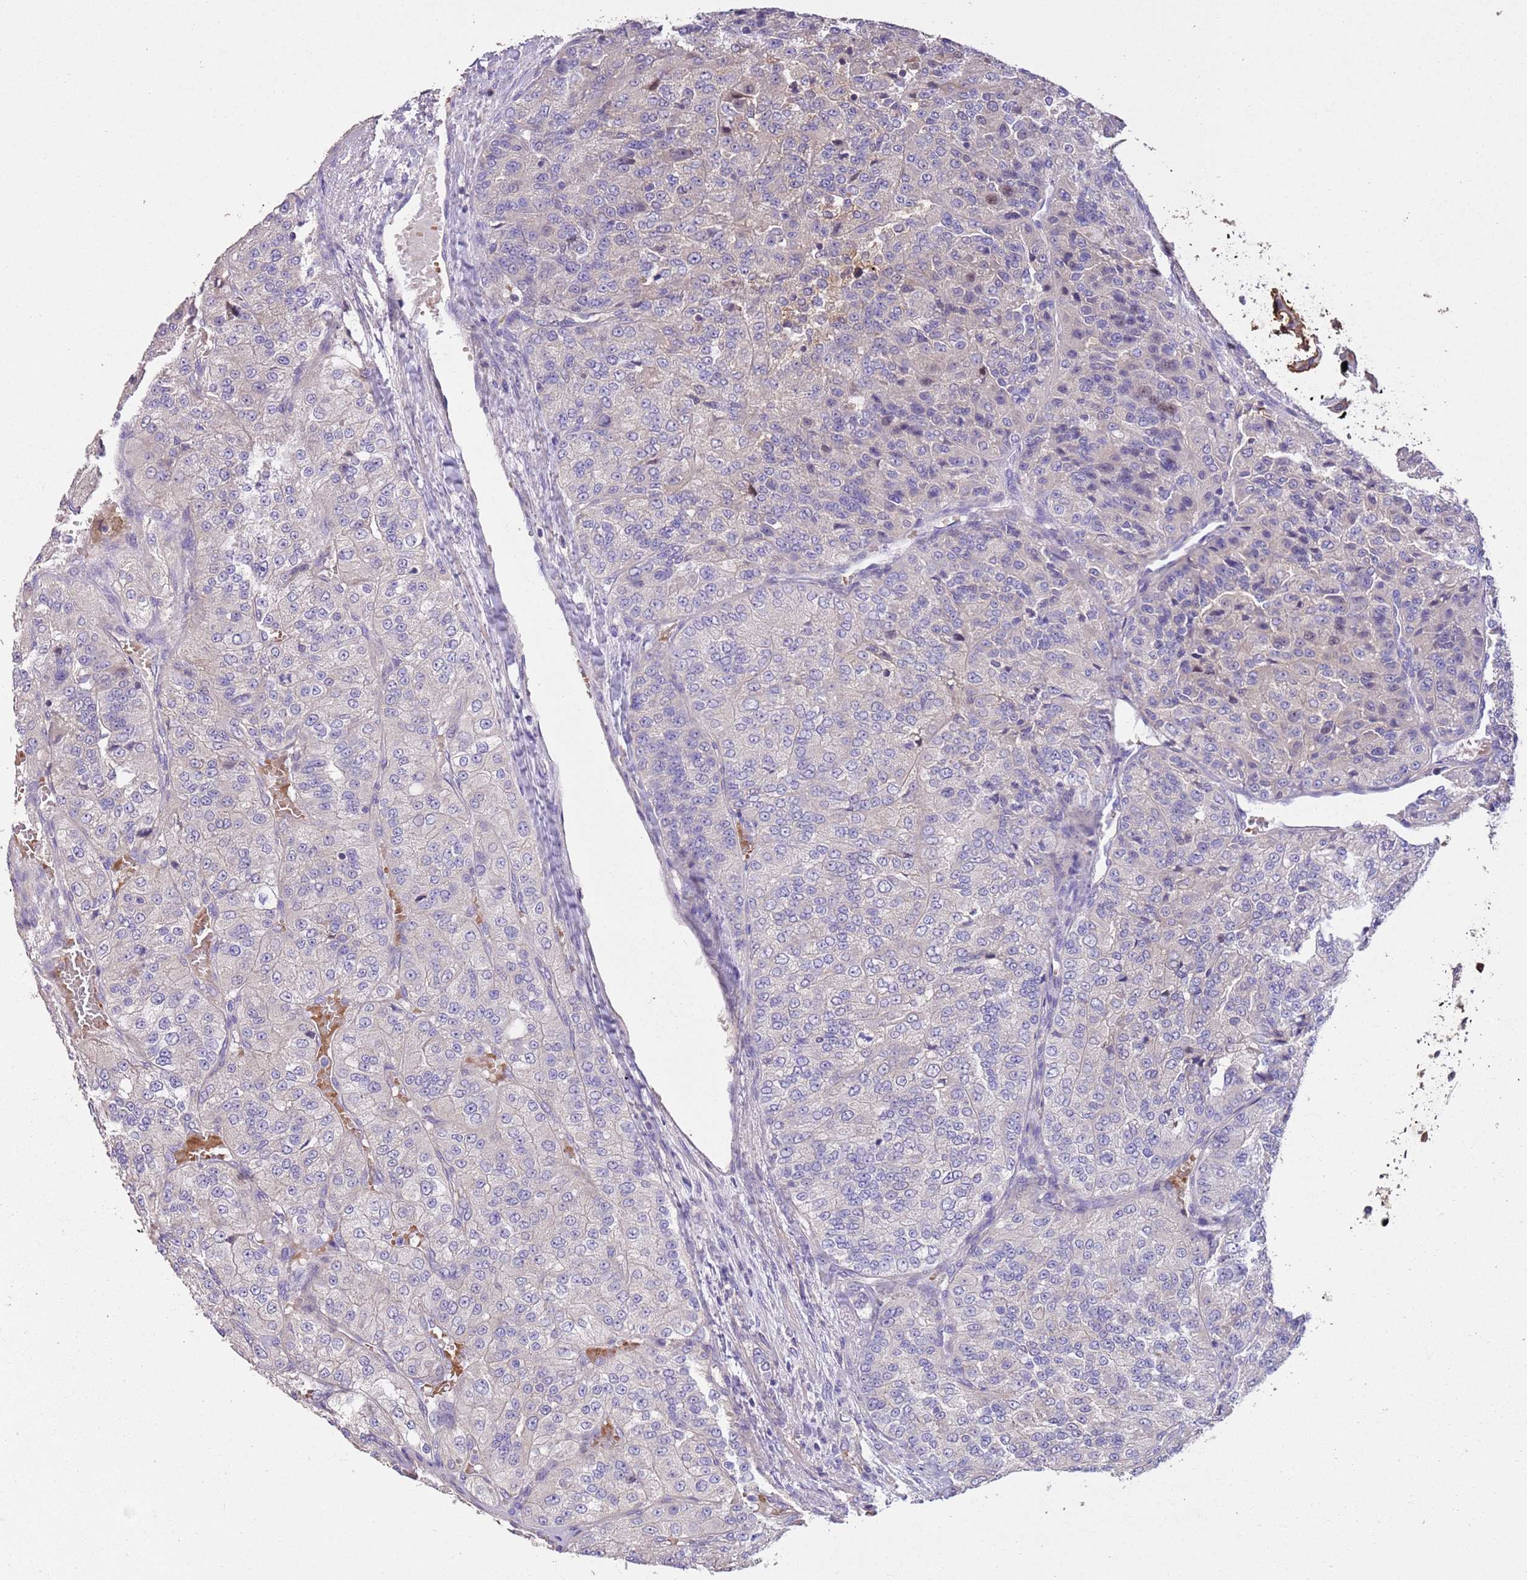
{"staining": {"intensity": "negative", "quantity": "none", "location": "none"}, "tissue": "renal cancer", "cell_type": "Tumor cells", "image_type": "cancer", "snomed": [{"axis": "morphology", "description": "Adenocarcinoma, NOS"}, {"axis": "topography", "description": "Kidney"}], "caption": "A high-resolution micrograph shows IHC staining of renal adenocarcinoma, which exhibits no significant positivity in tumor cells.", "gene": "FAM89B", "patient": {"sex": "female", "age": 63}}